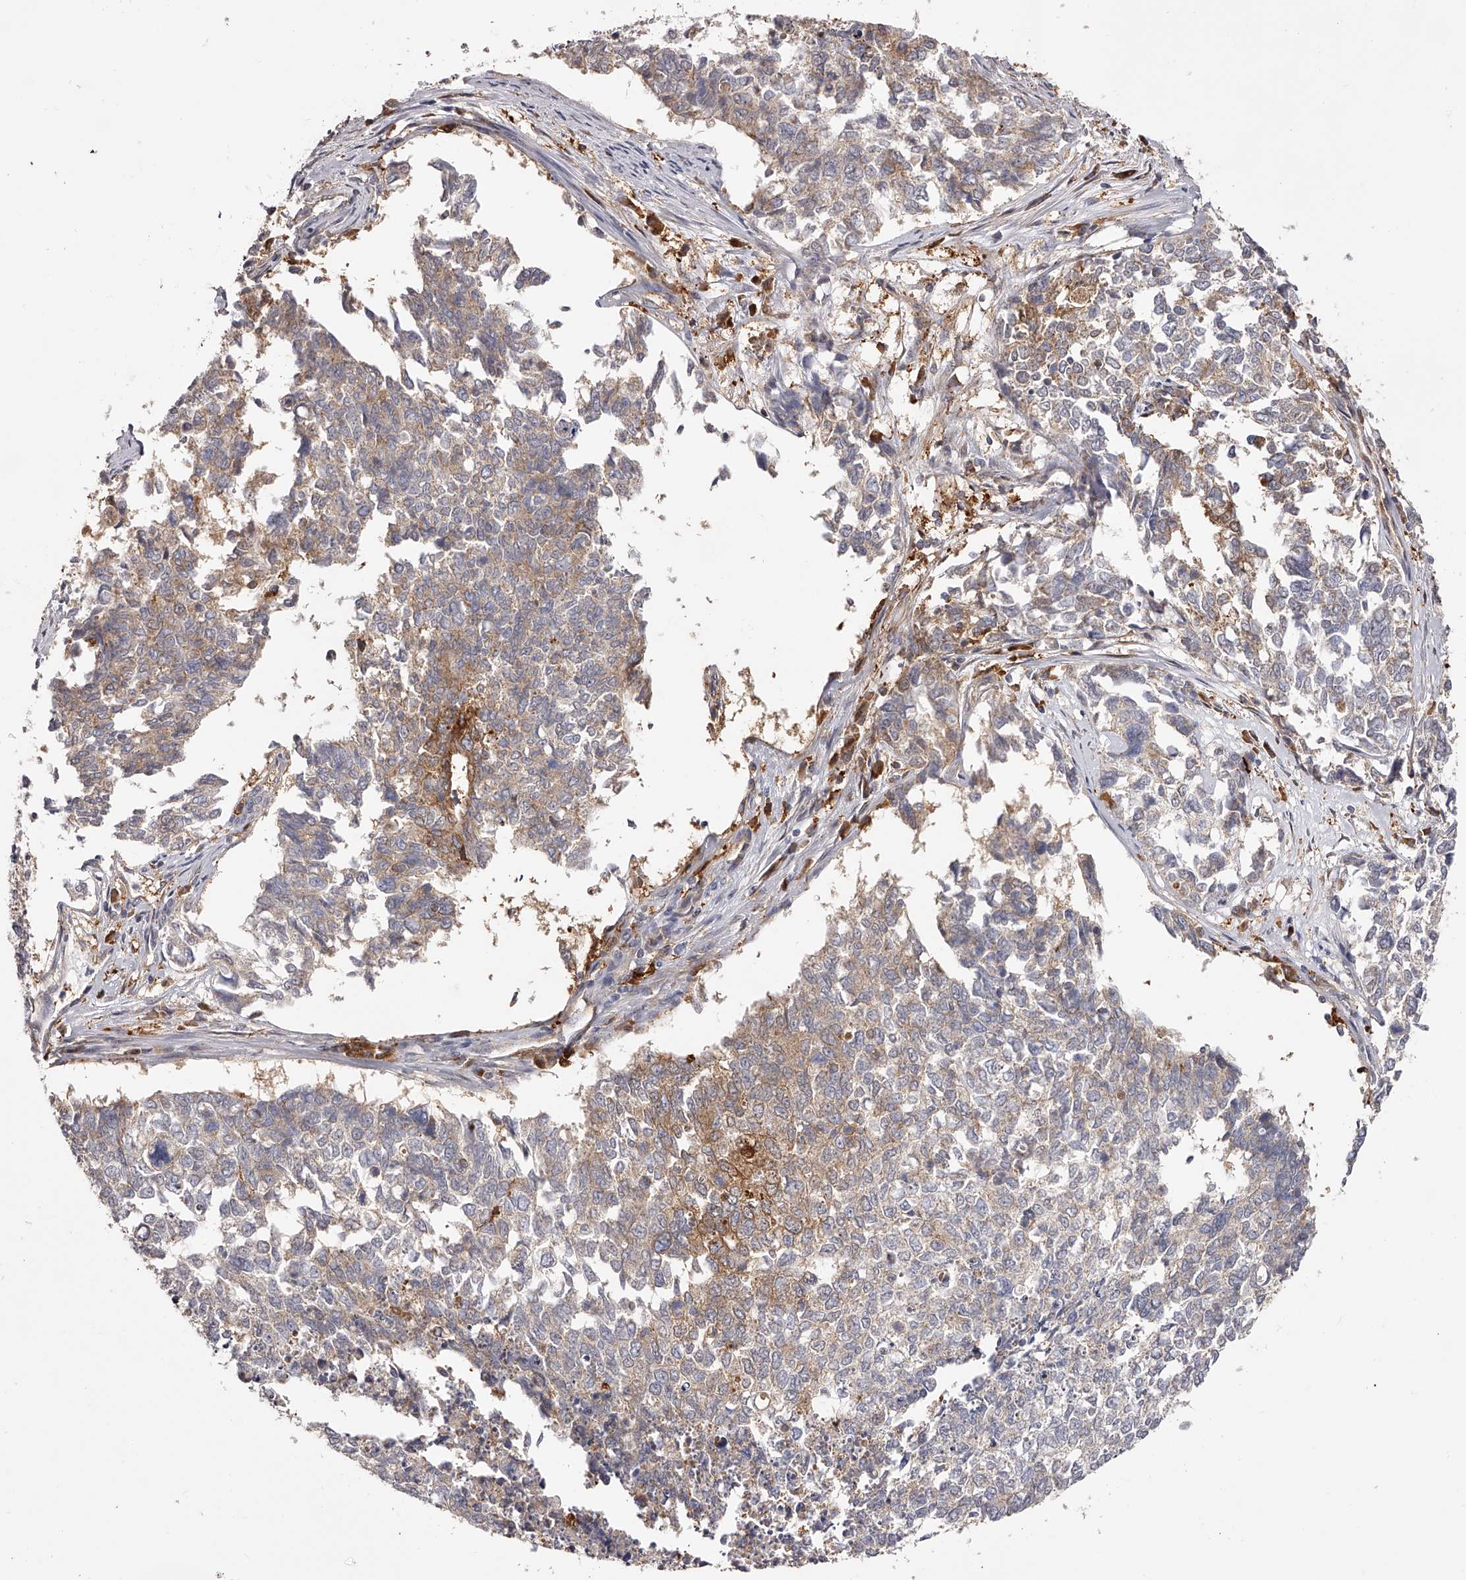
{"staining": {"intensity": "weak", "quantity": ">75%", "location": "cytoplasmic/membranous"}, "tissue": "cervical cancer", "cell_type": "Tumor cells", "image_type": "cancer", "snomed": [{"axis": "morphology", "description": "Squamous cell carcinoma, NOS"}, {"axis": "topography", "description": "Cervix"}], "caption": "Protein staining of cervical cancer tissue displays weak cytoplasmic/membranous expression in about >75% of tumor cells.", "gene": "LAP3", "patient": {"sex": "female", "age": 63}}